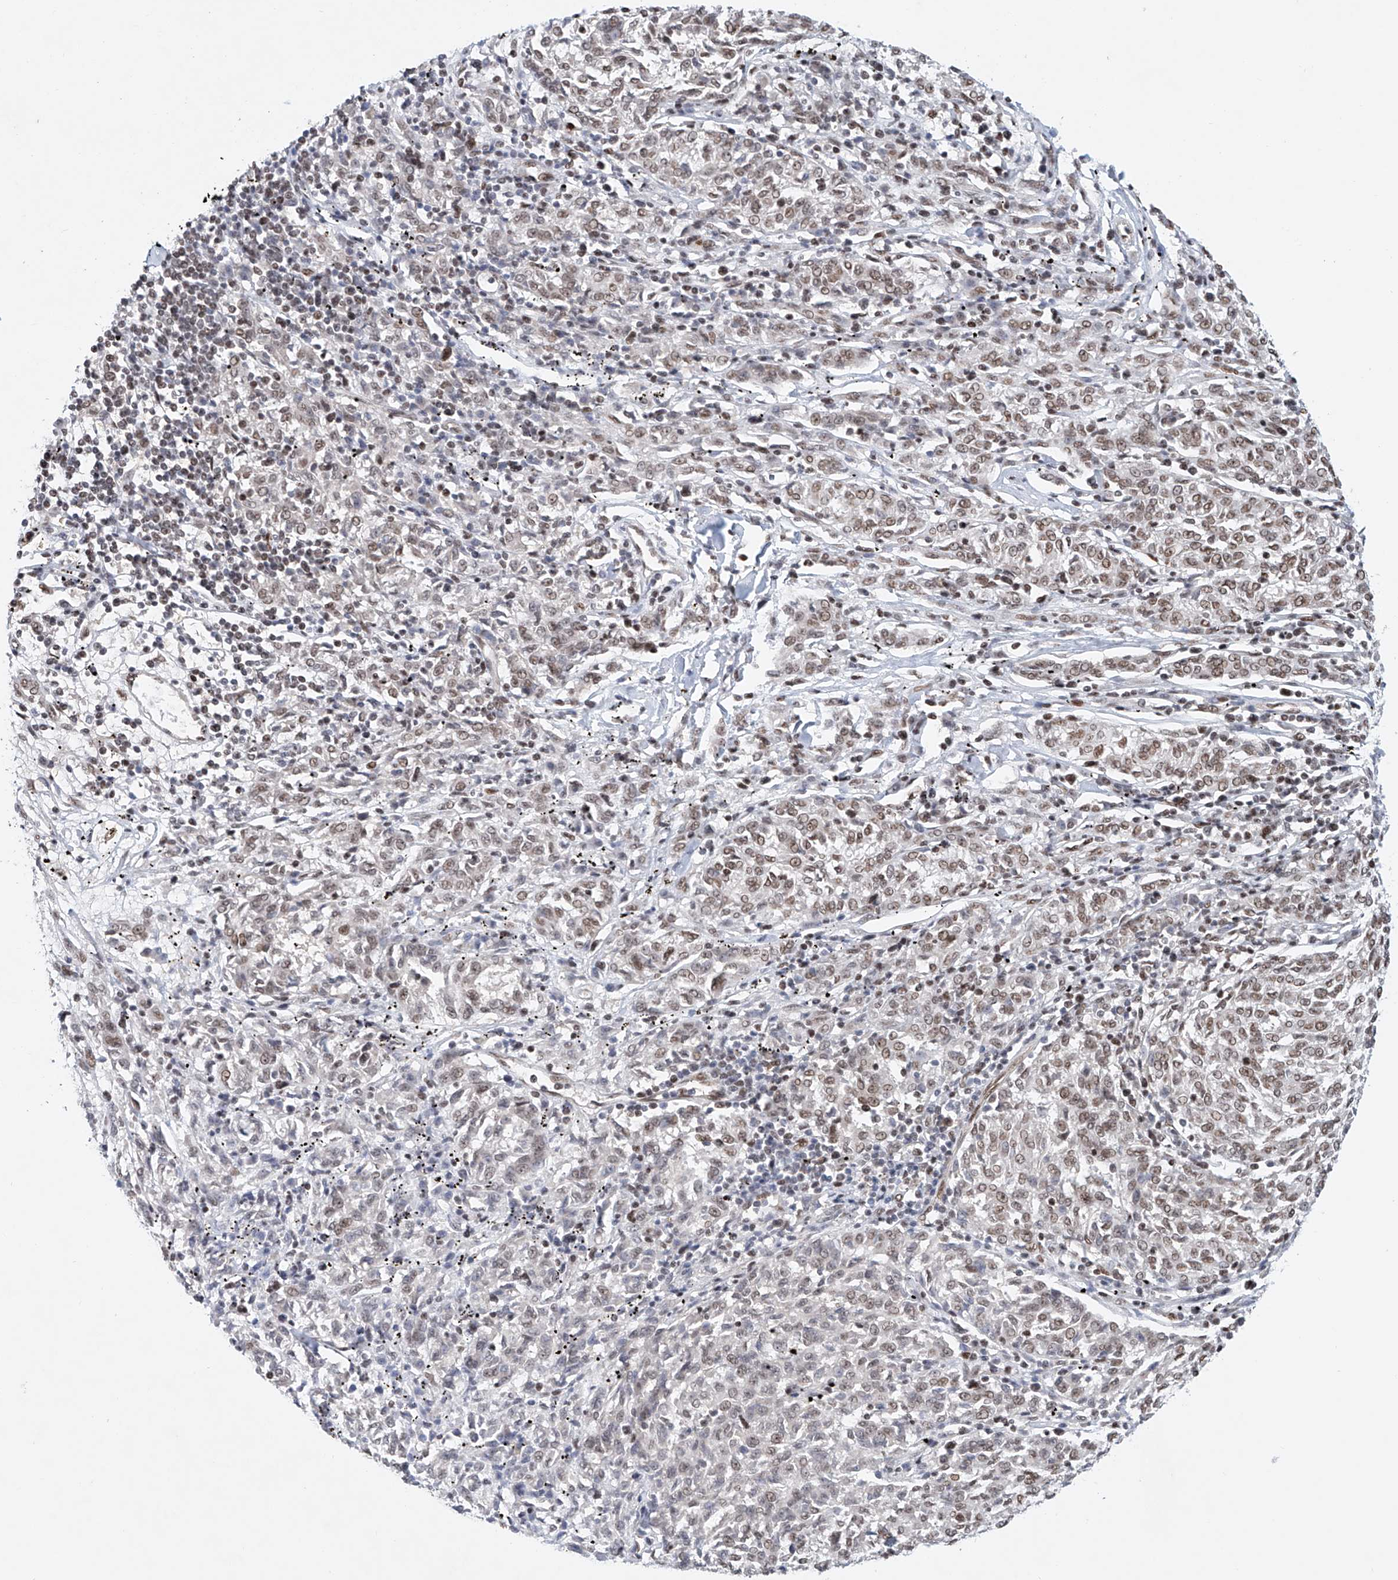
{"staining": {"intensity": "moderate", "quantity": "25%-75%", "location": "nuclear"}, "tissue": "melanoma", "cell_type": "Tumor cells", "image_type": "cancer", "snomed": [{"axis": "morphology", "description": "Malignant melanoma, NOS"}, {"axis": "topography", "description": "Skin"}], "caption": "This micrograph exhibits immunohistochemistry (IHC) staining of human malignant melanoma, with medium moderate nuclear expression in about 25%-75% of tumor cells.", "gene": "ZNF470", "patient": {"sex": "female", "age": 72}}